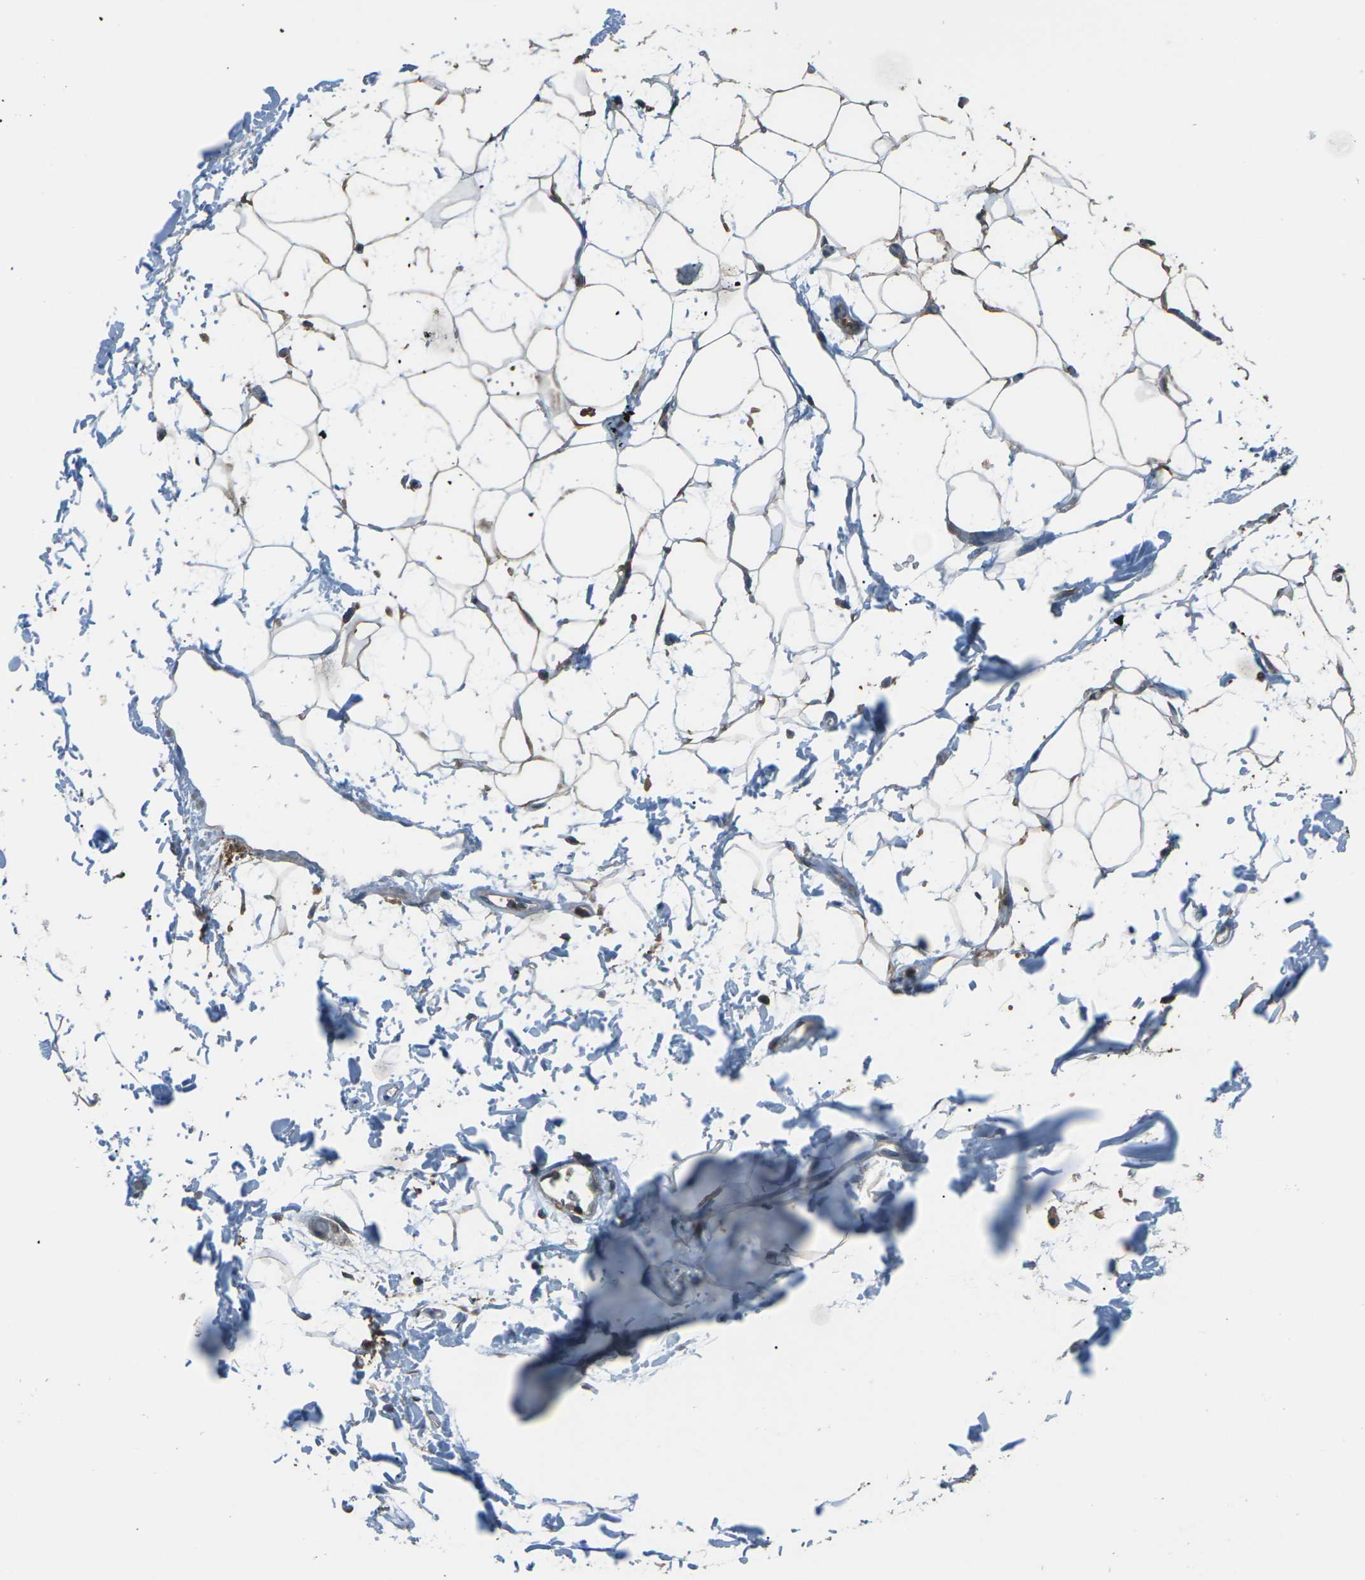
{"staining": {"intensity": "weak", "quantity": ">75%", "location": "cytoplasmic/membranous"}, "tissue": "adipose tissue", "cell_type": "Adipocytes", "image_type": "normal", "snomed": [{"axis": "morphology", "description": "Normal tissue, NOS"}, {"axis": "topography", "description": "Soft tissue"}], "caption": "Brown immunohistochemical staining in unremarkable adipose tissue demonstrates weak cytoplasmic/membranous expression in approximately >75% of adipocytes.", "gene": "CMTM4", "patient": {"sex": "male", "age": 72}}